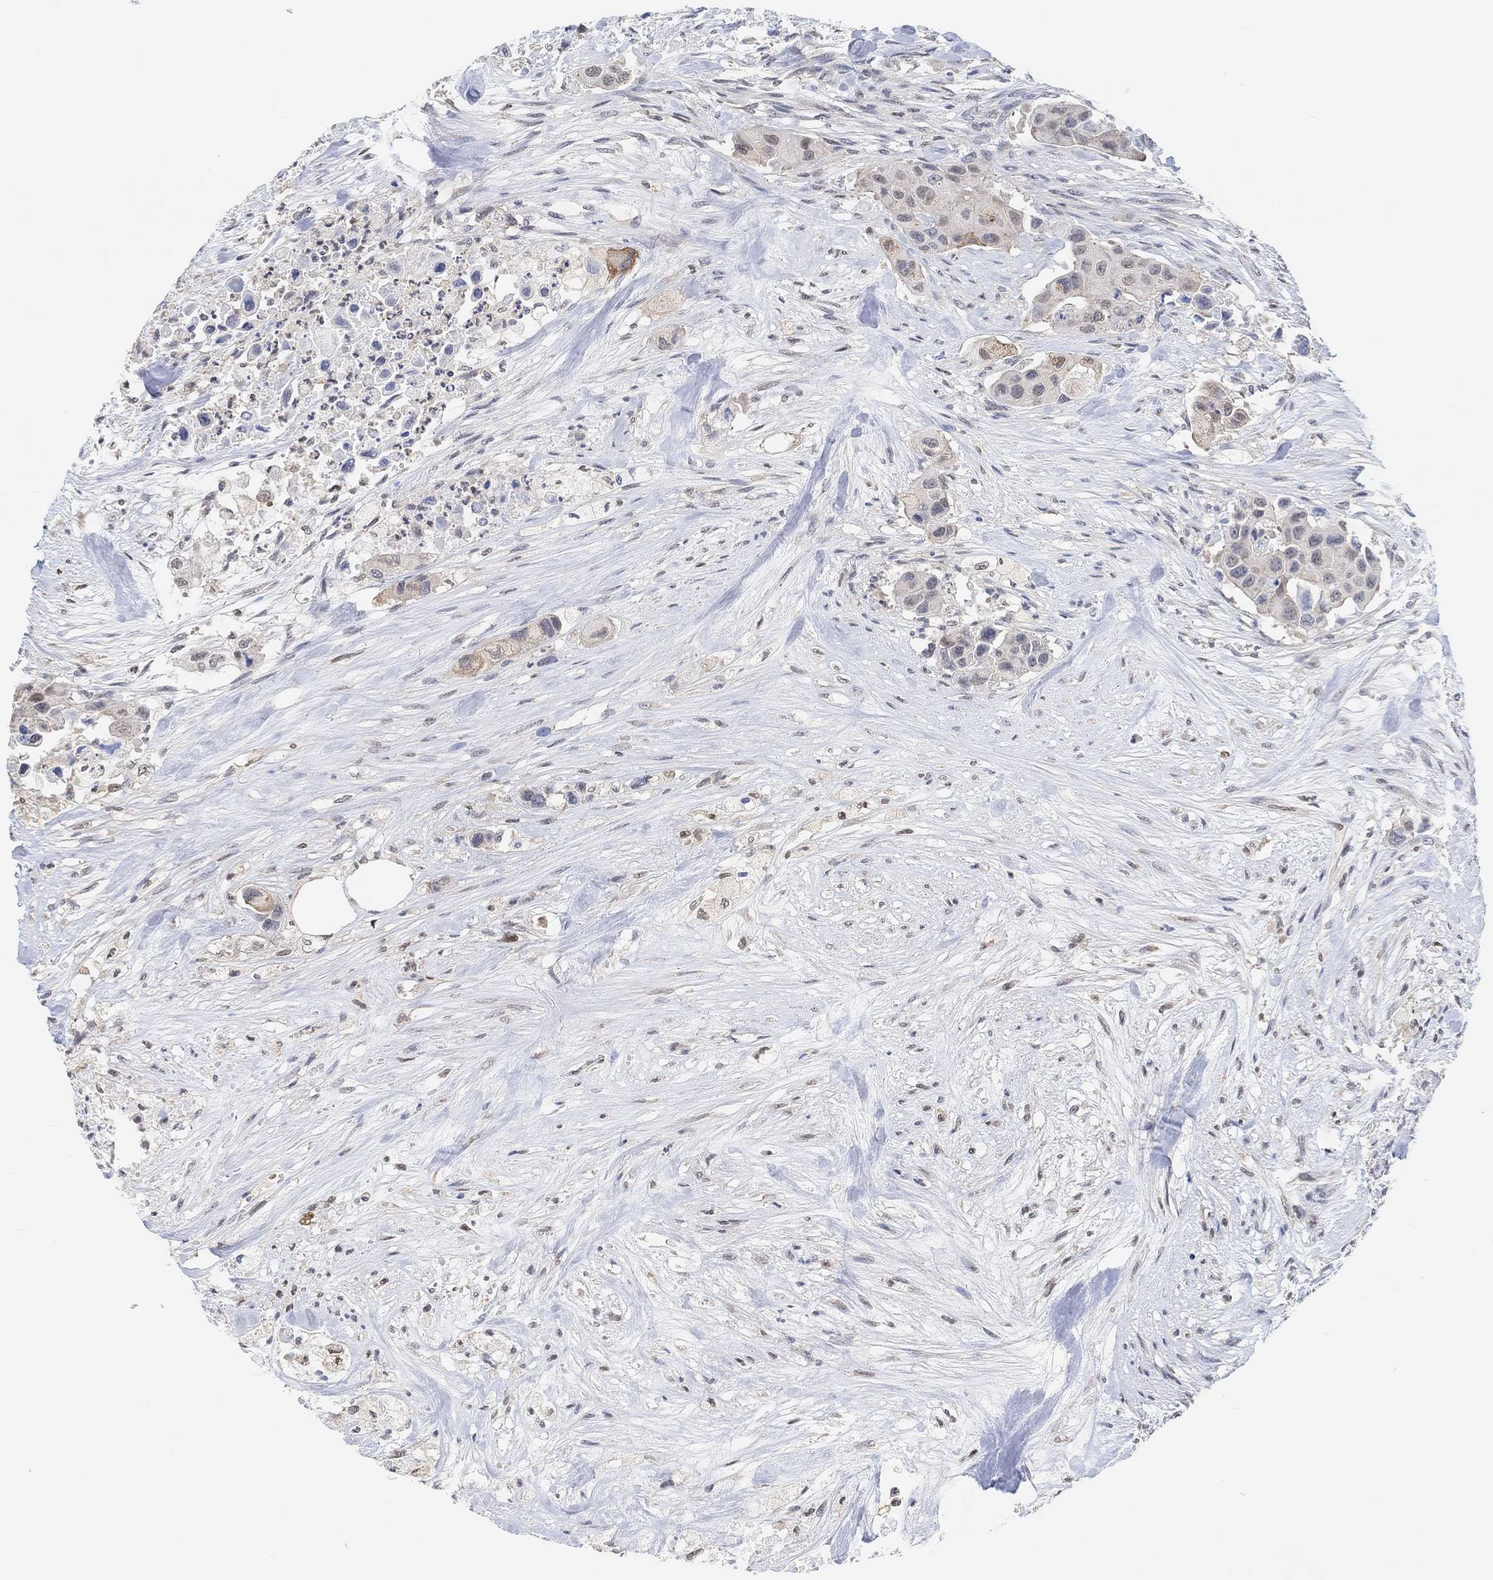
{"staining": {"intensity": "negative", "quantity": "none", "location": "none"}, "tissue": "urothelial cancer", "cell_type": "Tumor cells", "image_type": "cancer", "snomed": [{"axis": "morphology", "description": "Urothelial carcinoma, High grade"}, {"axis": "topography", "description": "Urinary bladder"}], "caption": "This is a photomicrograph of IHC staining of urothelial cancer, which shows no staining in tumor cells. Brightfield microscopy of immunohistochemistry stained with DAB (3,3'-diaminobenzidine) (brown) and hematoxylin (blue), captured at high magnification.", "gene": "MUC1", "patient": {"sex": "female", "age": 73}}